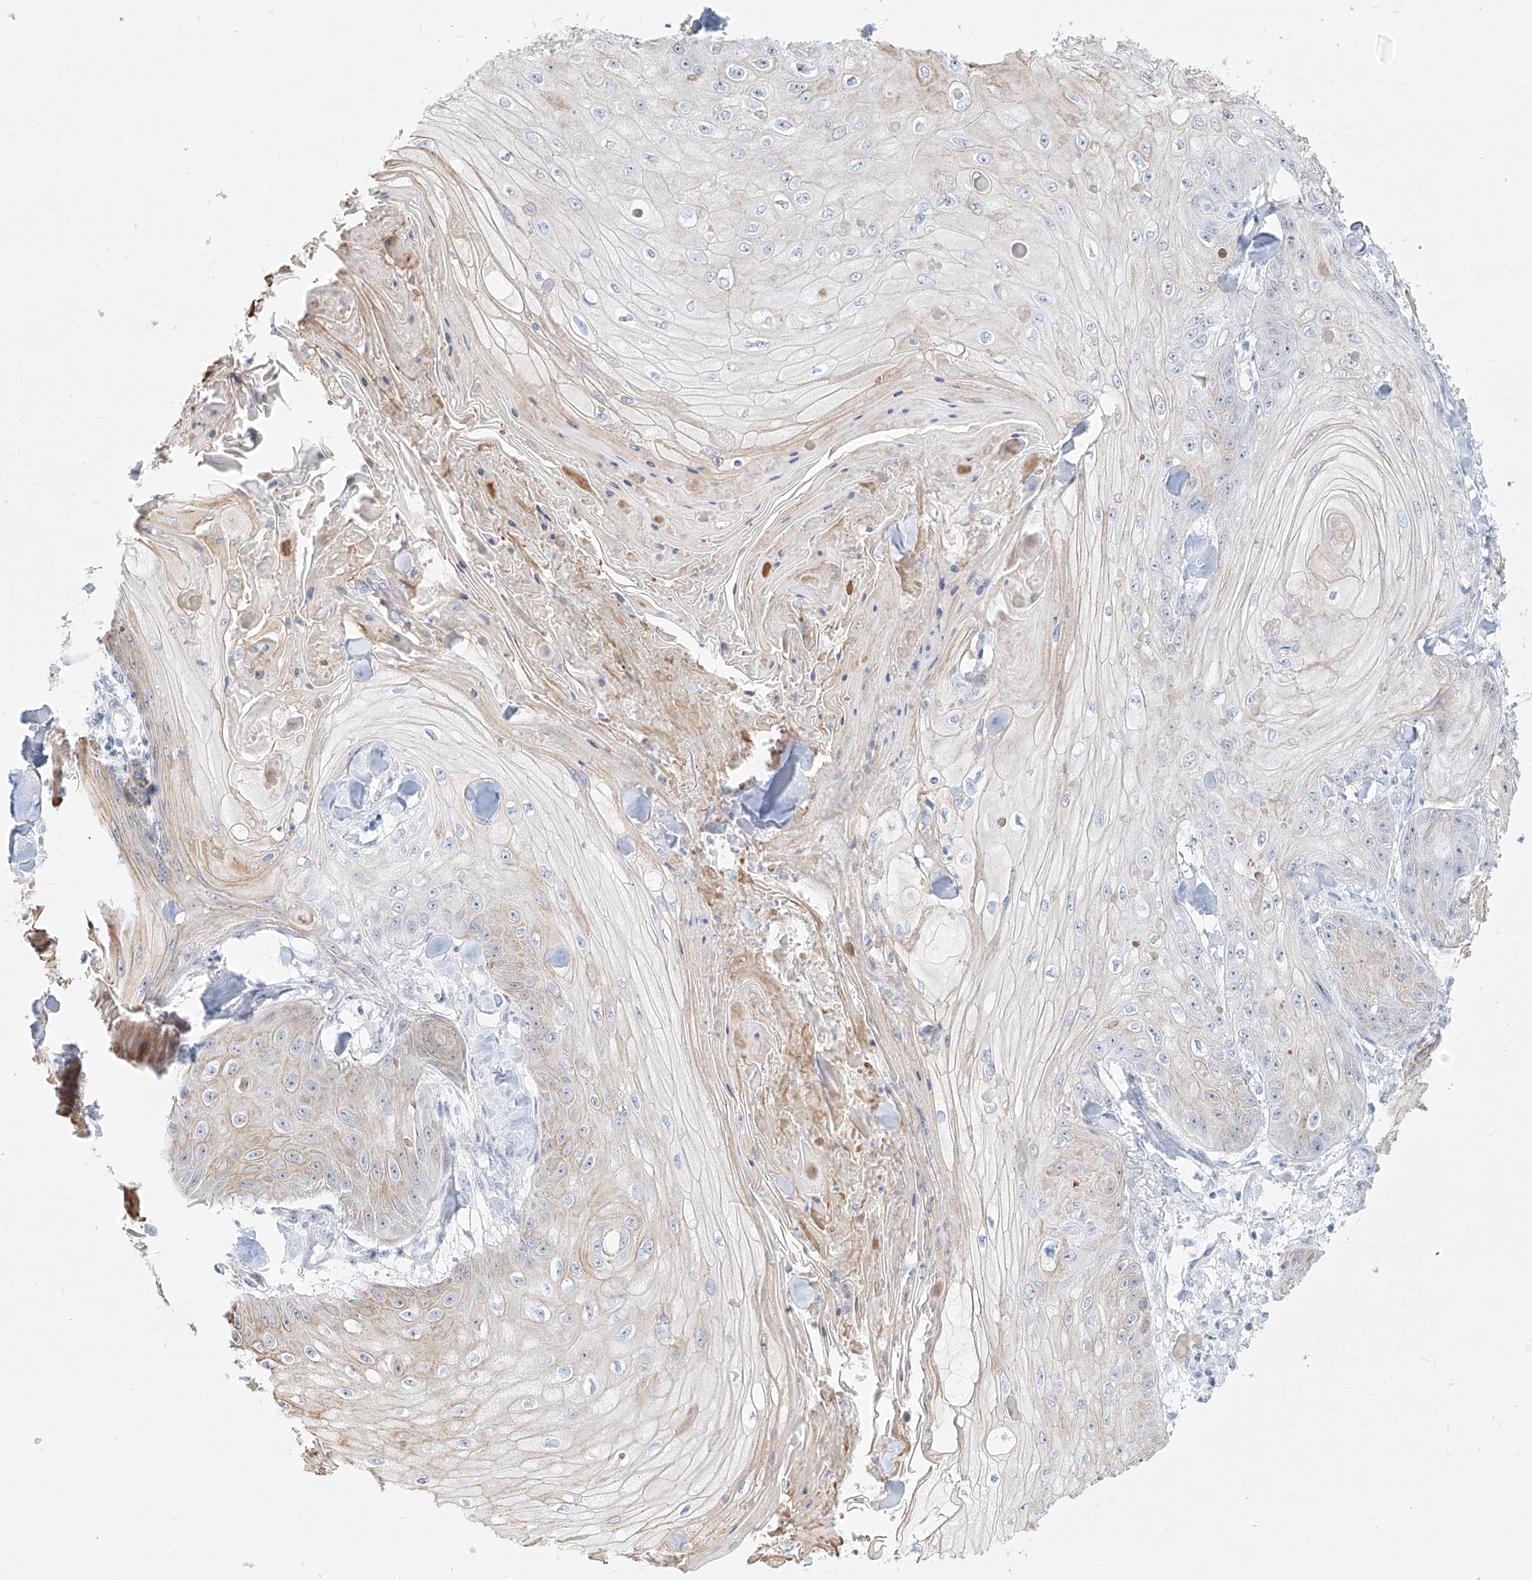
{"staining": {"intensity": "weak", "quantity": "25%-75%", "location": "cytoplasmic/membranous"}, "tissue": "skin cancer", "cell_type": "Tumor cells", "image_type": "cancer", "snomed": [{"axis": "morphology", "description": "Squamous cell carcinoma, NOS"}, {"axis": "topography", "description": "Skin"}], "caption": "Approximately 25%-75% of tumor cells in human squamous cell carcinoma (skin) exhibit weak cytoplasmic/membranous protein expression as visualized by brown immunohistochemical staining.", "gene": "SNU13", "patient": {"sex": "male", "age": 74}}